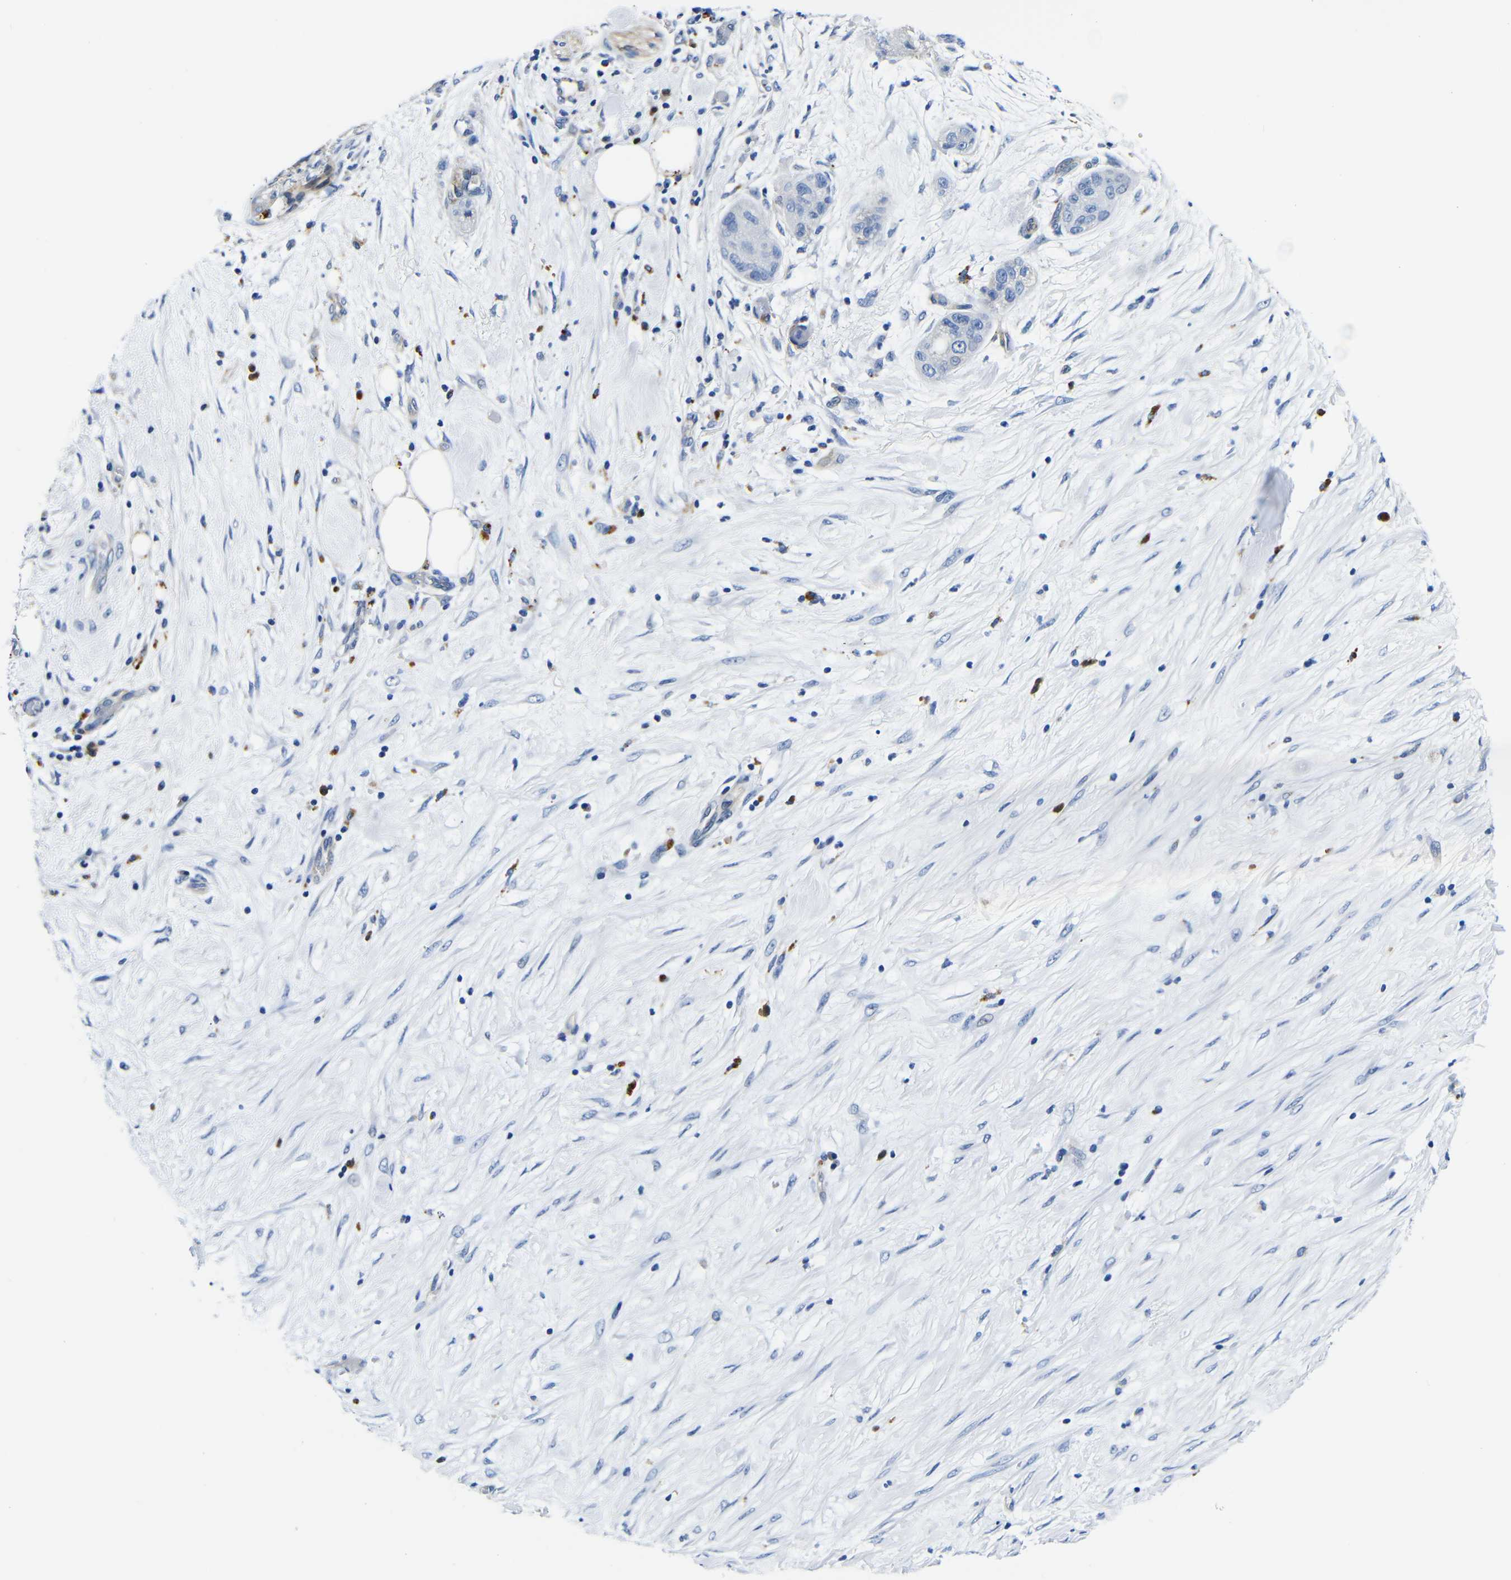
{"staining": {"intensity": "negative", "quantity": "none", "location": "none"}, "tissue": "pancreatic cancer", "cell_type": "Tumor cells", "image_type": "cancer", "snomed": [{"axis": "morphology", "description": "Adenocarcinoma, NOS"}, {"axis": "topography", "description": "Pancreas"}], "caption": "Immunohistochemistry (IHC) image of neoplastic tissue: pancreatic cancer (adenocarcinoma) stained with DAB demonstrates no significant protein staining in tumor cells. (DAB immunohistochemistry (IHC) with hematoxylin counter stain).", "gene": "GIMAP2", "patient": {"sex": "female", "age": 78}}